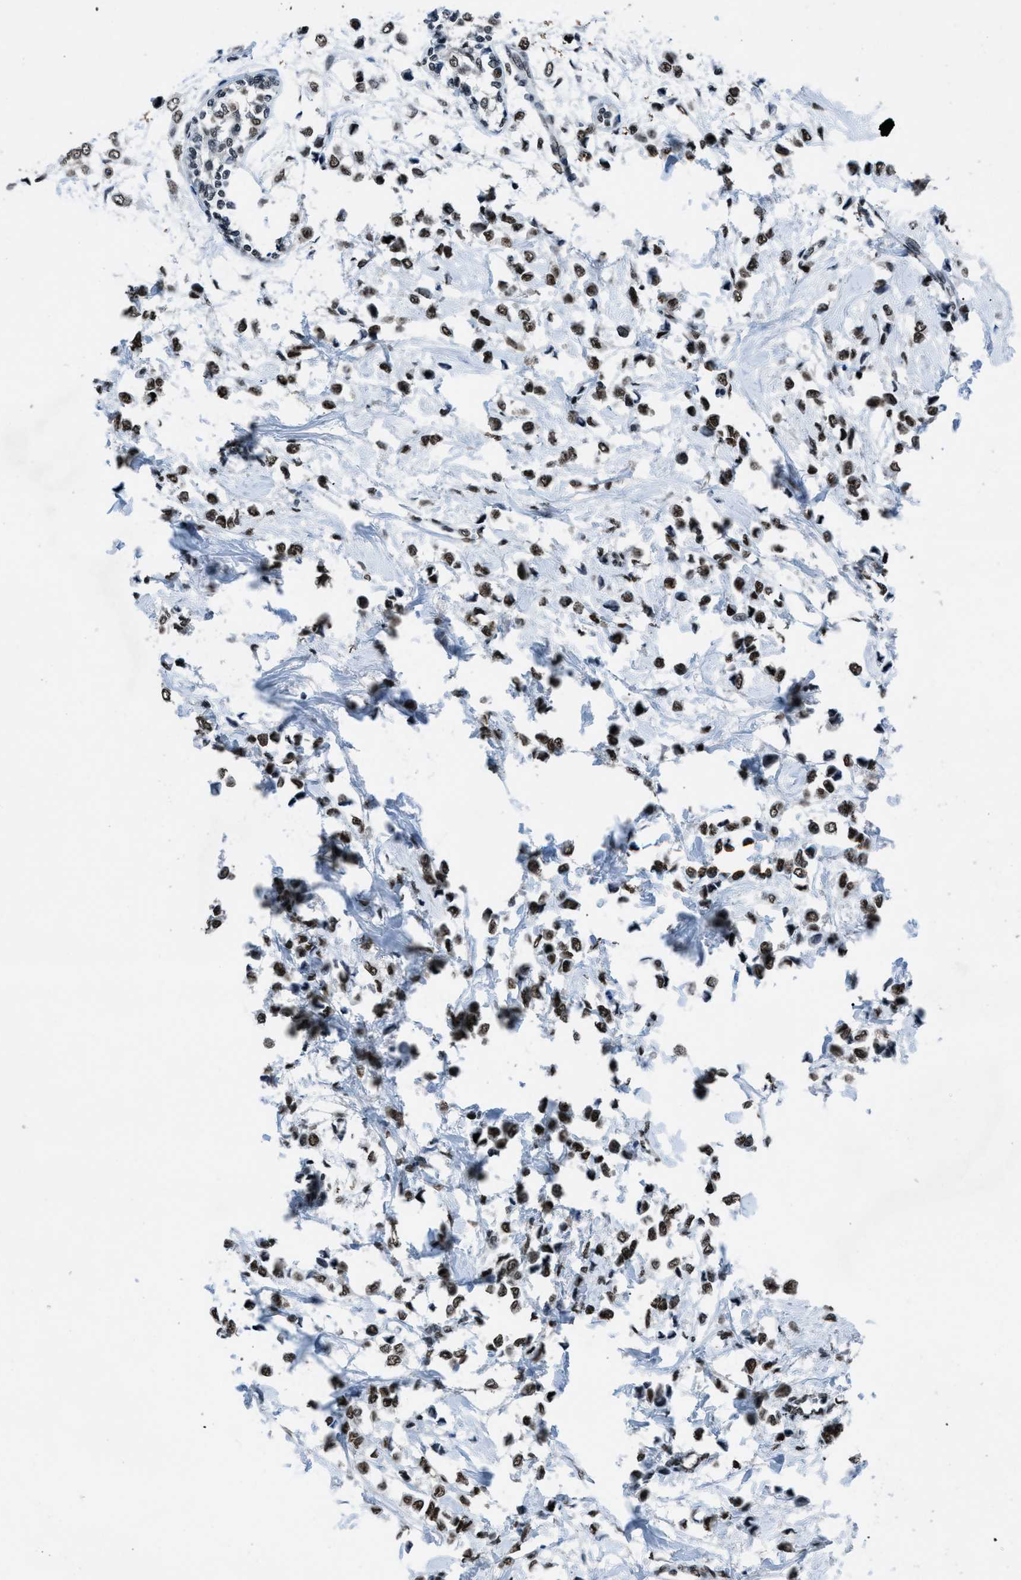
{"staining": {"intensity": "strong", "quantity": ">75%", "location": "nuclear"}, "tissue": "breast cancer", "cell_type": "Tumor cells", "image_type": "cancer", "snomed": [{"axis": "morphology", "description": "Lobular carcinoma"}, {"axis": "topography", "description": "Breast"}], "caption": "An immunohistochemistry (IHC) photomicrograph of tumor tissue is shown. Protein staining in brown highlights strong nuclear positivity in lobular carcinoma (breast) within tumor cells.", "gene": "GATAD2B", "patient": {"sex": "female", "age": 51}}